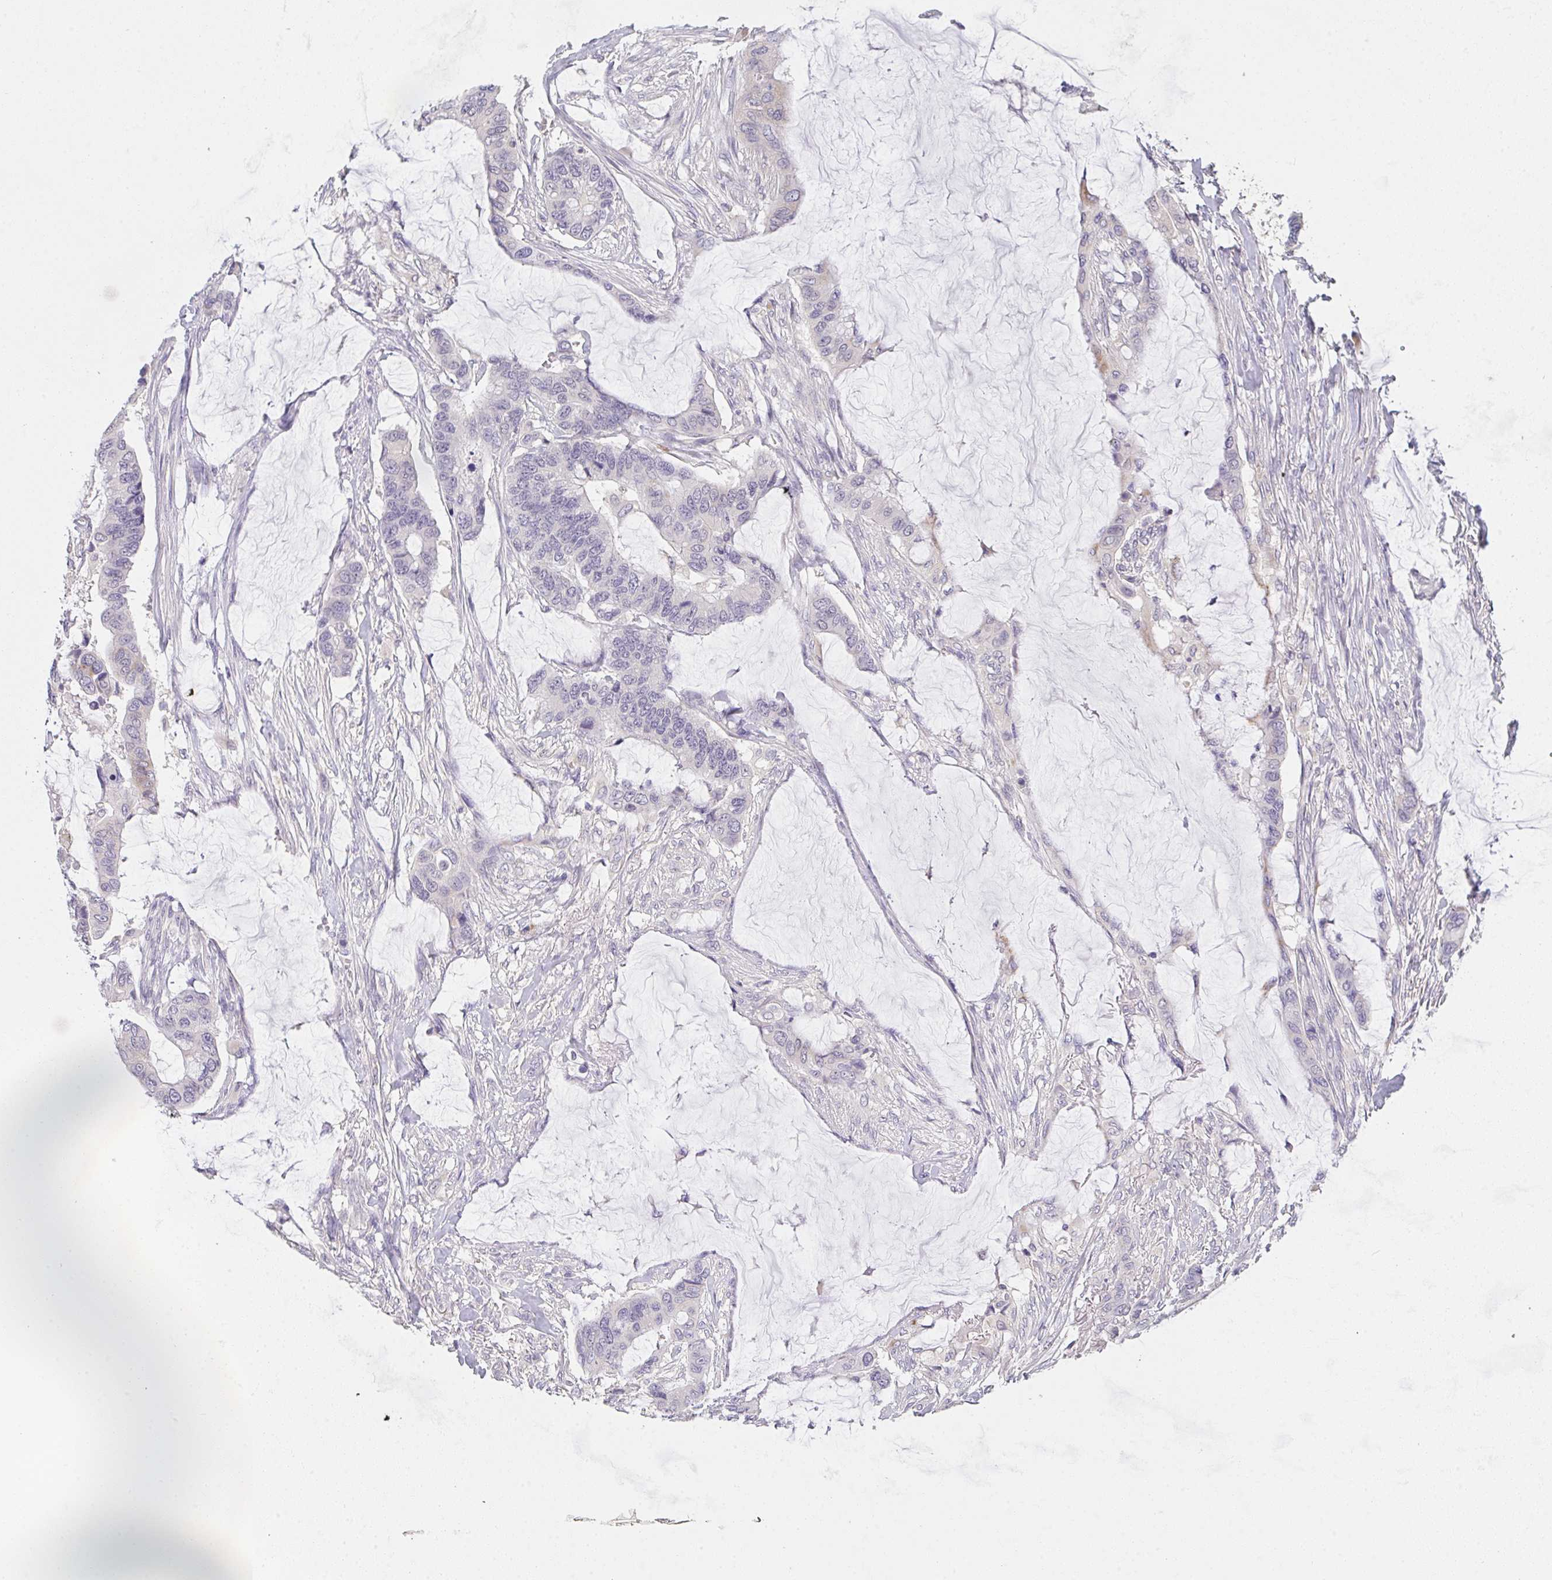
{"staining": {"intensity": "negative", "quantity": "none", "location": "none"}, "tissue": "colorectal cancer", "cell_type": "Tumor cells", "image_type": "cancer", "snomed": [{"axis": "morphology", "description": "Adenocarcinoma, NOS"}, {"axis": "topography", "description": "Rectum"}], "caption": "A photomicrograph of colorectal cancer stained for a protein displays no brown staining in tumor cells. (IHC, brightfield microscopy, high magnification).", "gene": "TMEM219", "patient": {"sex": "female", "age": 59}}